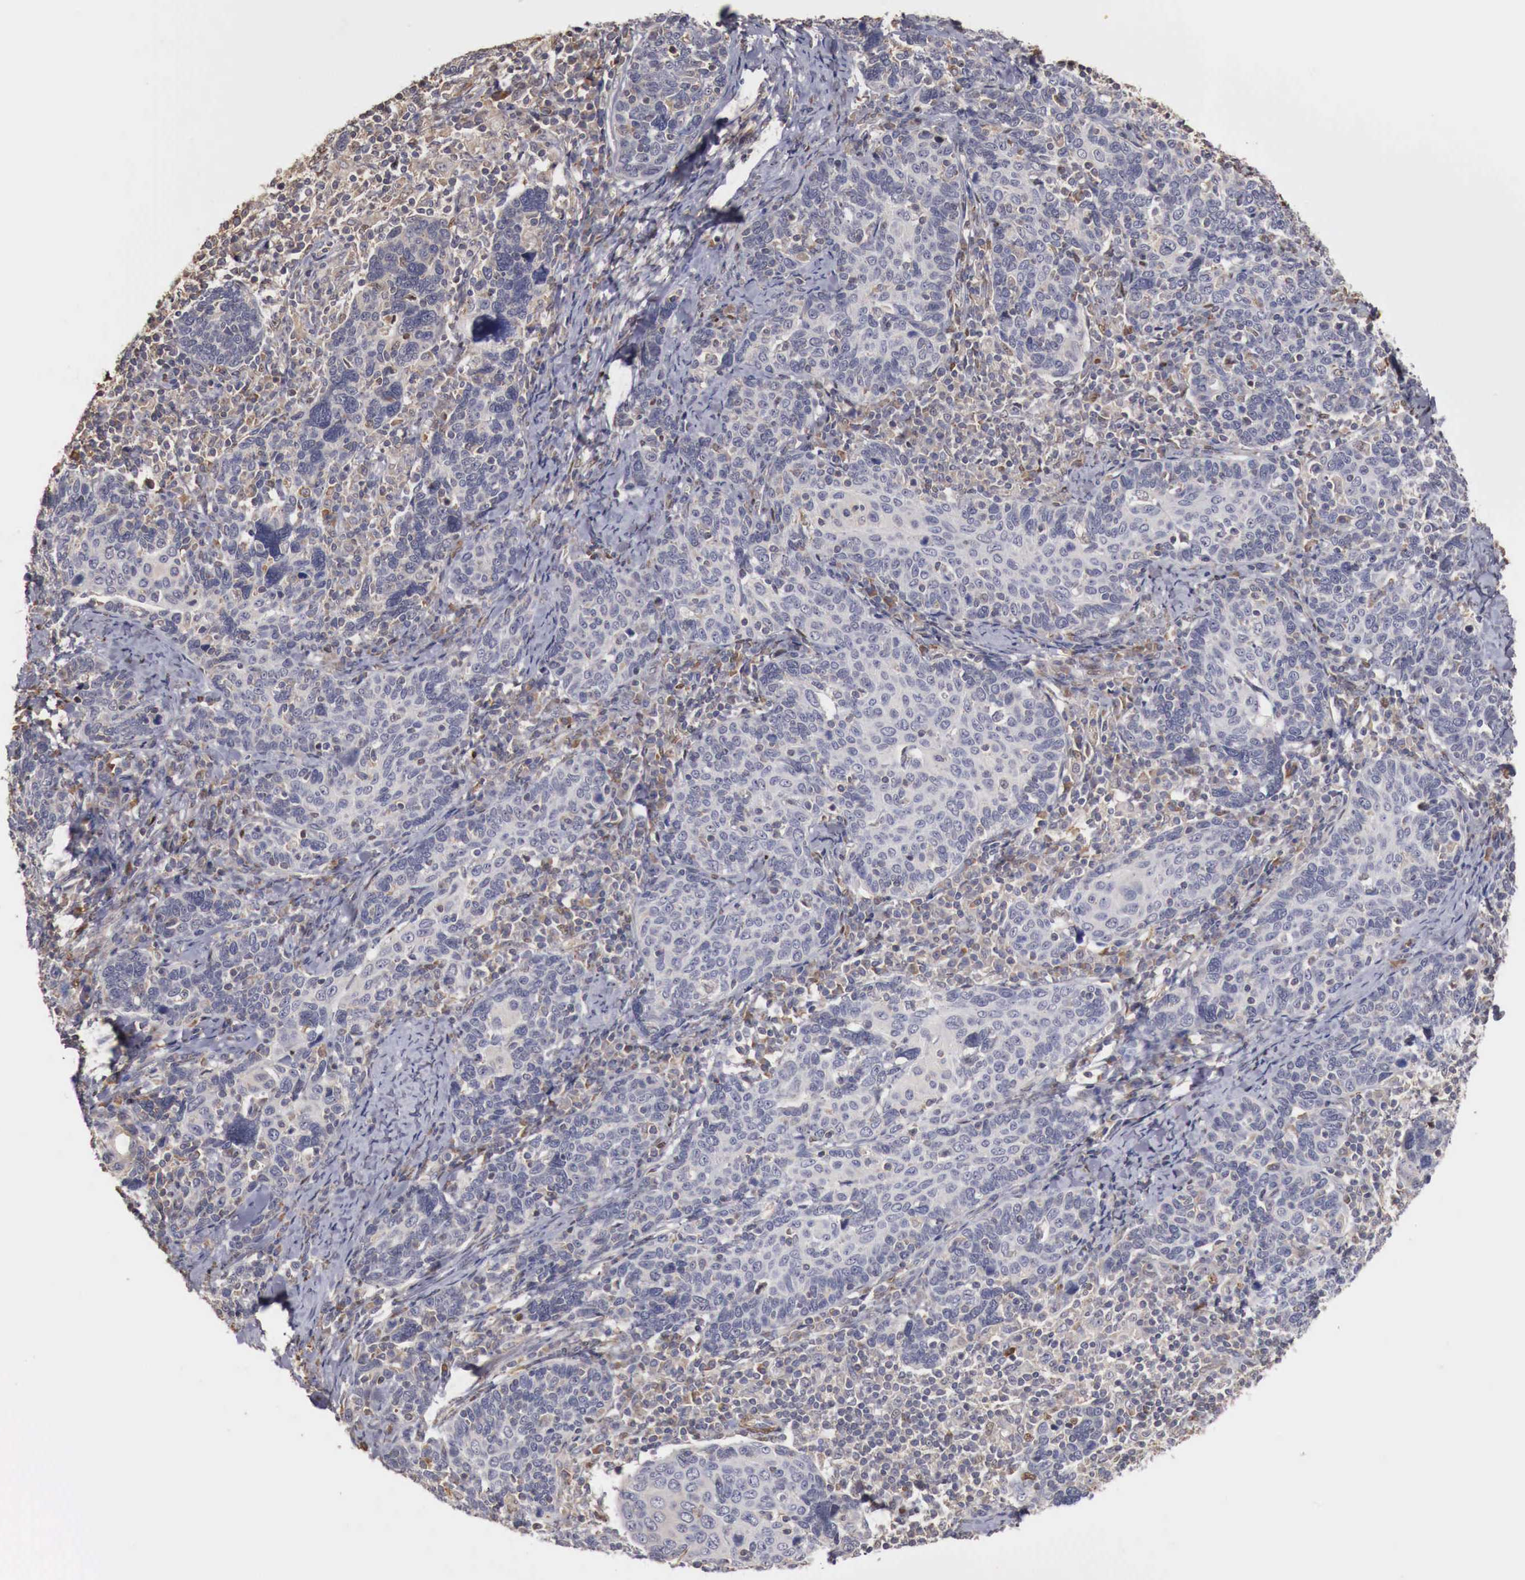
{"staining": {"intensity": "negative", "quantity": "none", "location": "none"}, "tissue": "cervical cancer", "cell_type": "Tumor cells", "image_type": "cancer", "snomed": [{"axis": "morphology", "description": "Squamous cell carcinoma, NOS"}, {"axis": "topography", "description": "Cervix"}], "caption": "Protein analysis of cervical cancer (squamous cell carcinoma) displays no significant staining in tumor cells.", "gene": "KHDRBS2", "patient": {"sex": "female", "age": 41}}